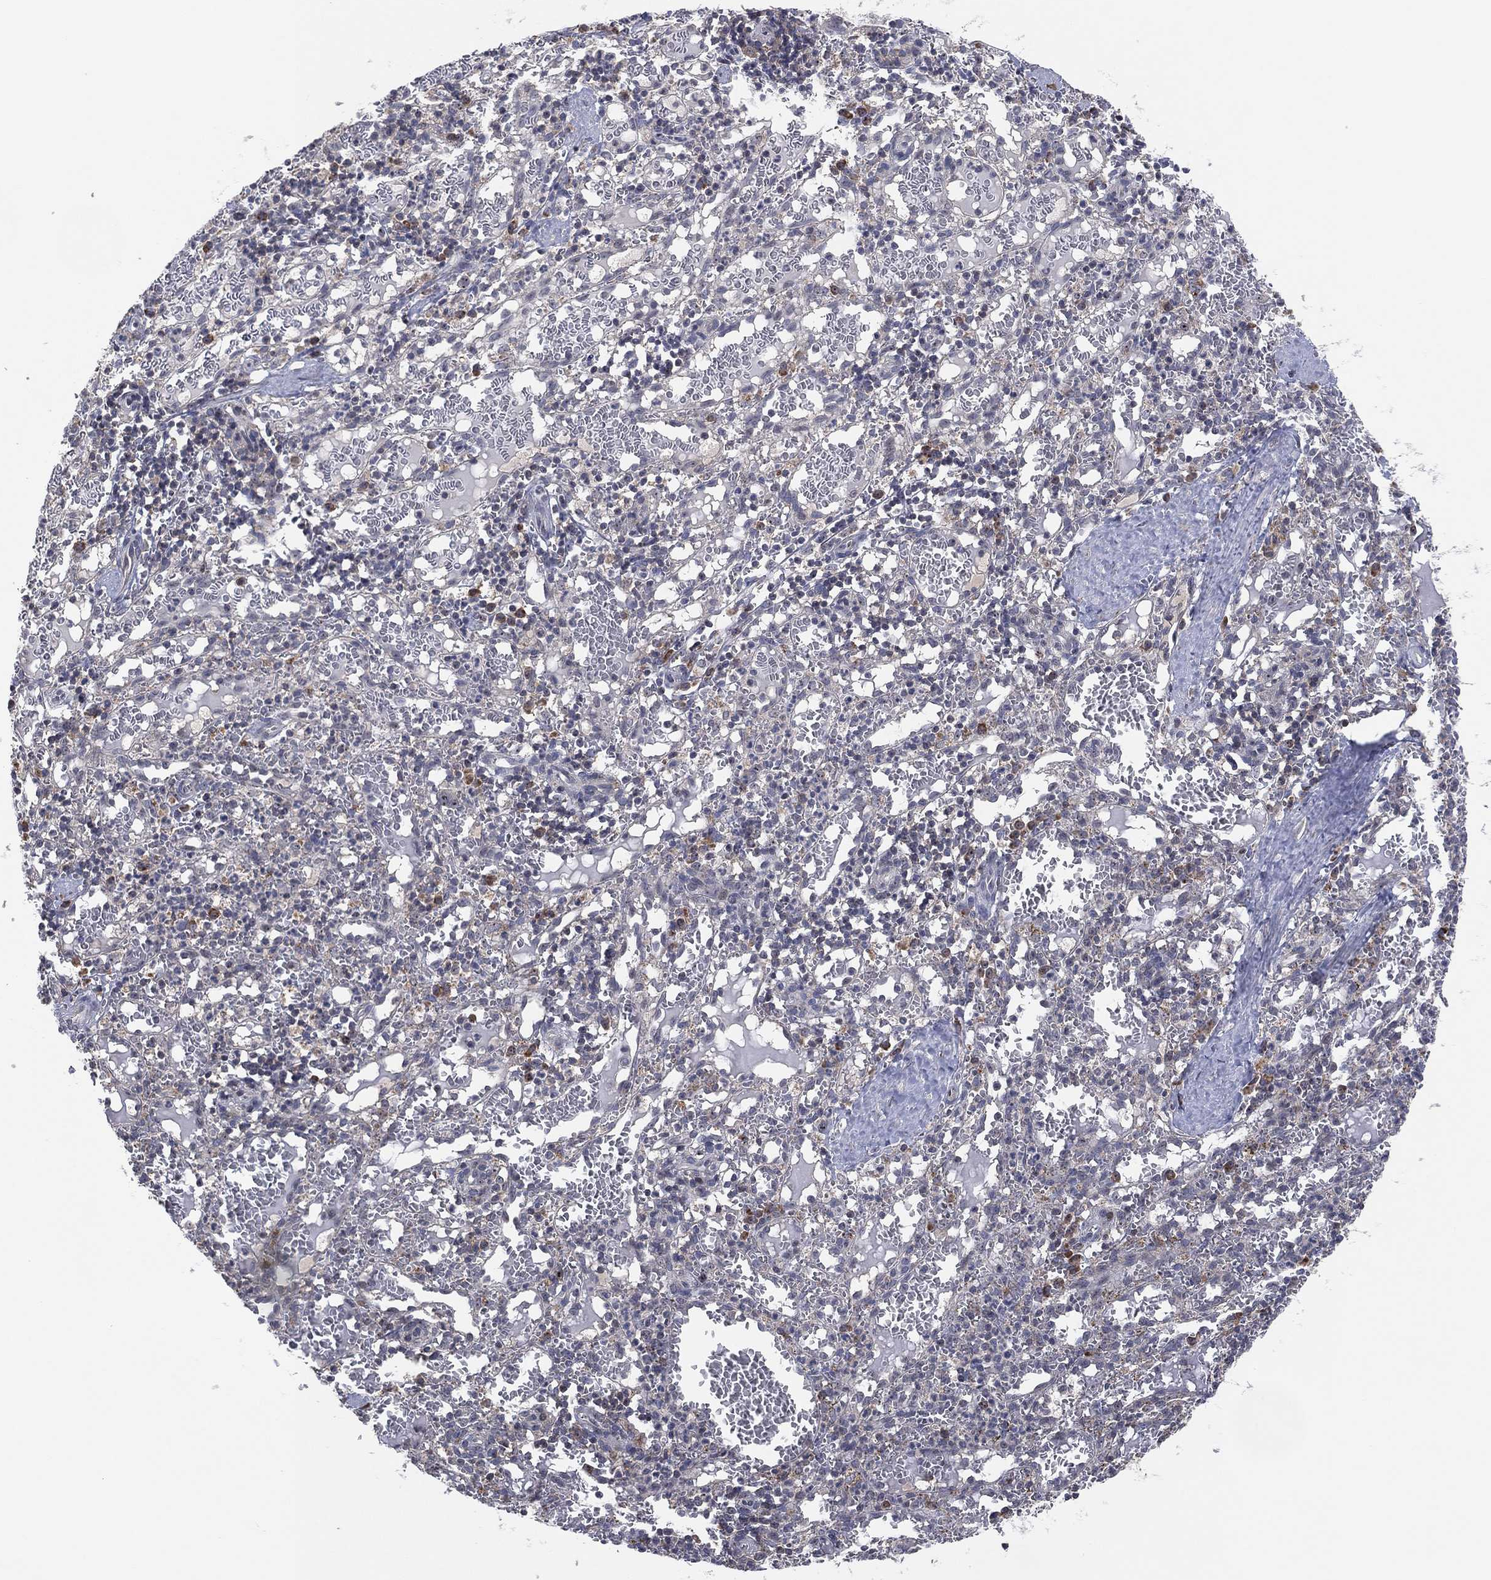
{"staining": {"intensity": "moderate", "quantity": "<25%", "location": "cytoplasmic/membranous"}, "tissue": "spleen", "cell_type": "Cells in red pulp", "image_type": "normal", "snomed": [{"axis": "morphology", "description": "Normal tissue, NOS"}, {"axis": "topography", "description": "Spleen"}], "caption": "Protein staining of benign spleen reveals moderate cytoplasmic/membranous positivity in about <25% of cells in red pulp.", "gene": "FAM104A", "patient": {"sex": "male", "age": 11}}